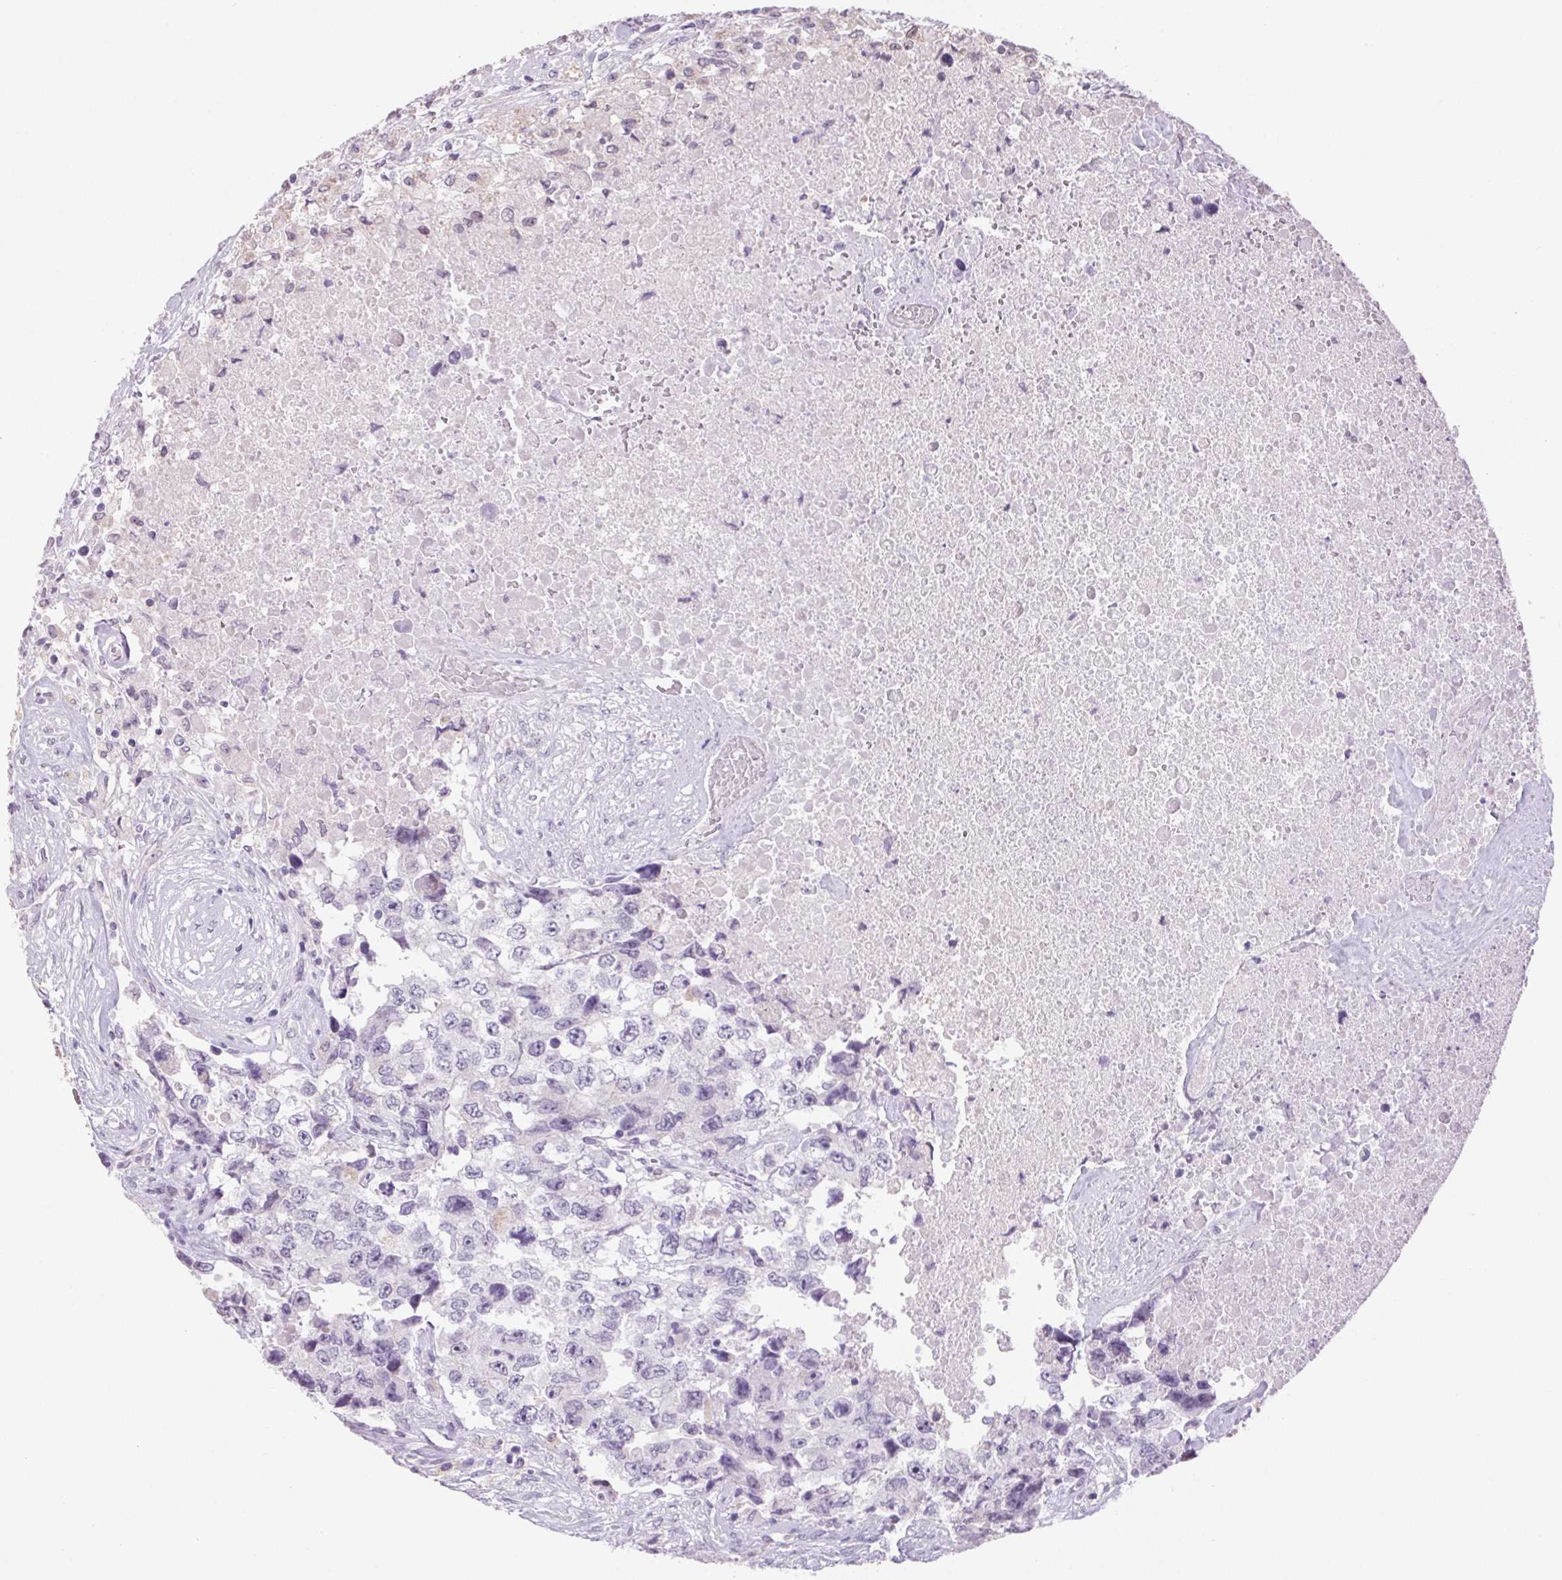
{"staining": {"intensity": "negative", "quantity": "none", "location": "none"}, "tissue": "testis cancer", "cell_type": "Tumor cells", "image_type": "cancer", "snomed": [{"axis": "morphology", "description": "Carcinoma, Embryonal, NOS"}, {"axis": "topography", "description": "Testis"}], "caption": "DAB immunohistochemical staining of testis embryonal carcinoma shows no significant staining in tumor cells. (DAB IHC with hematoxylin counter stain).", "gene": "VWA3B", "patient": {"sex": "male", "age": 24}}